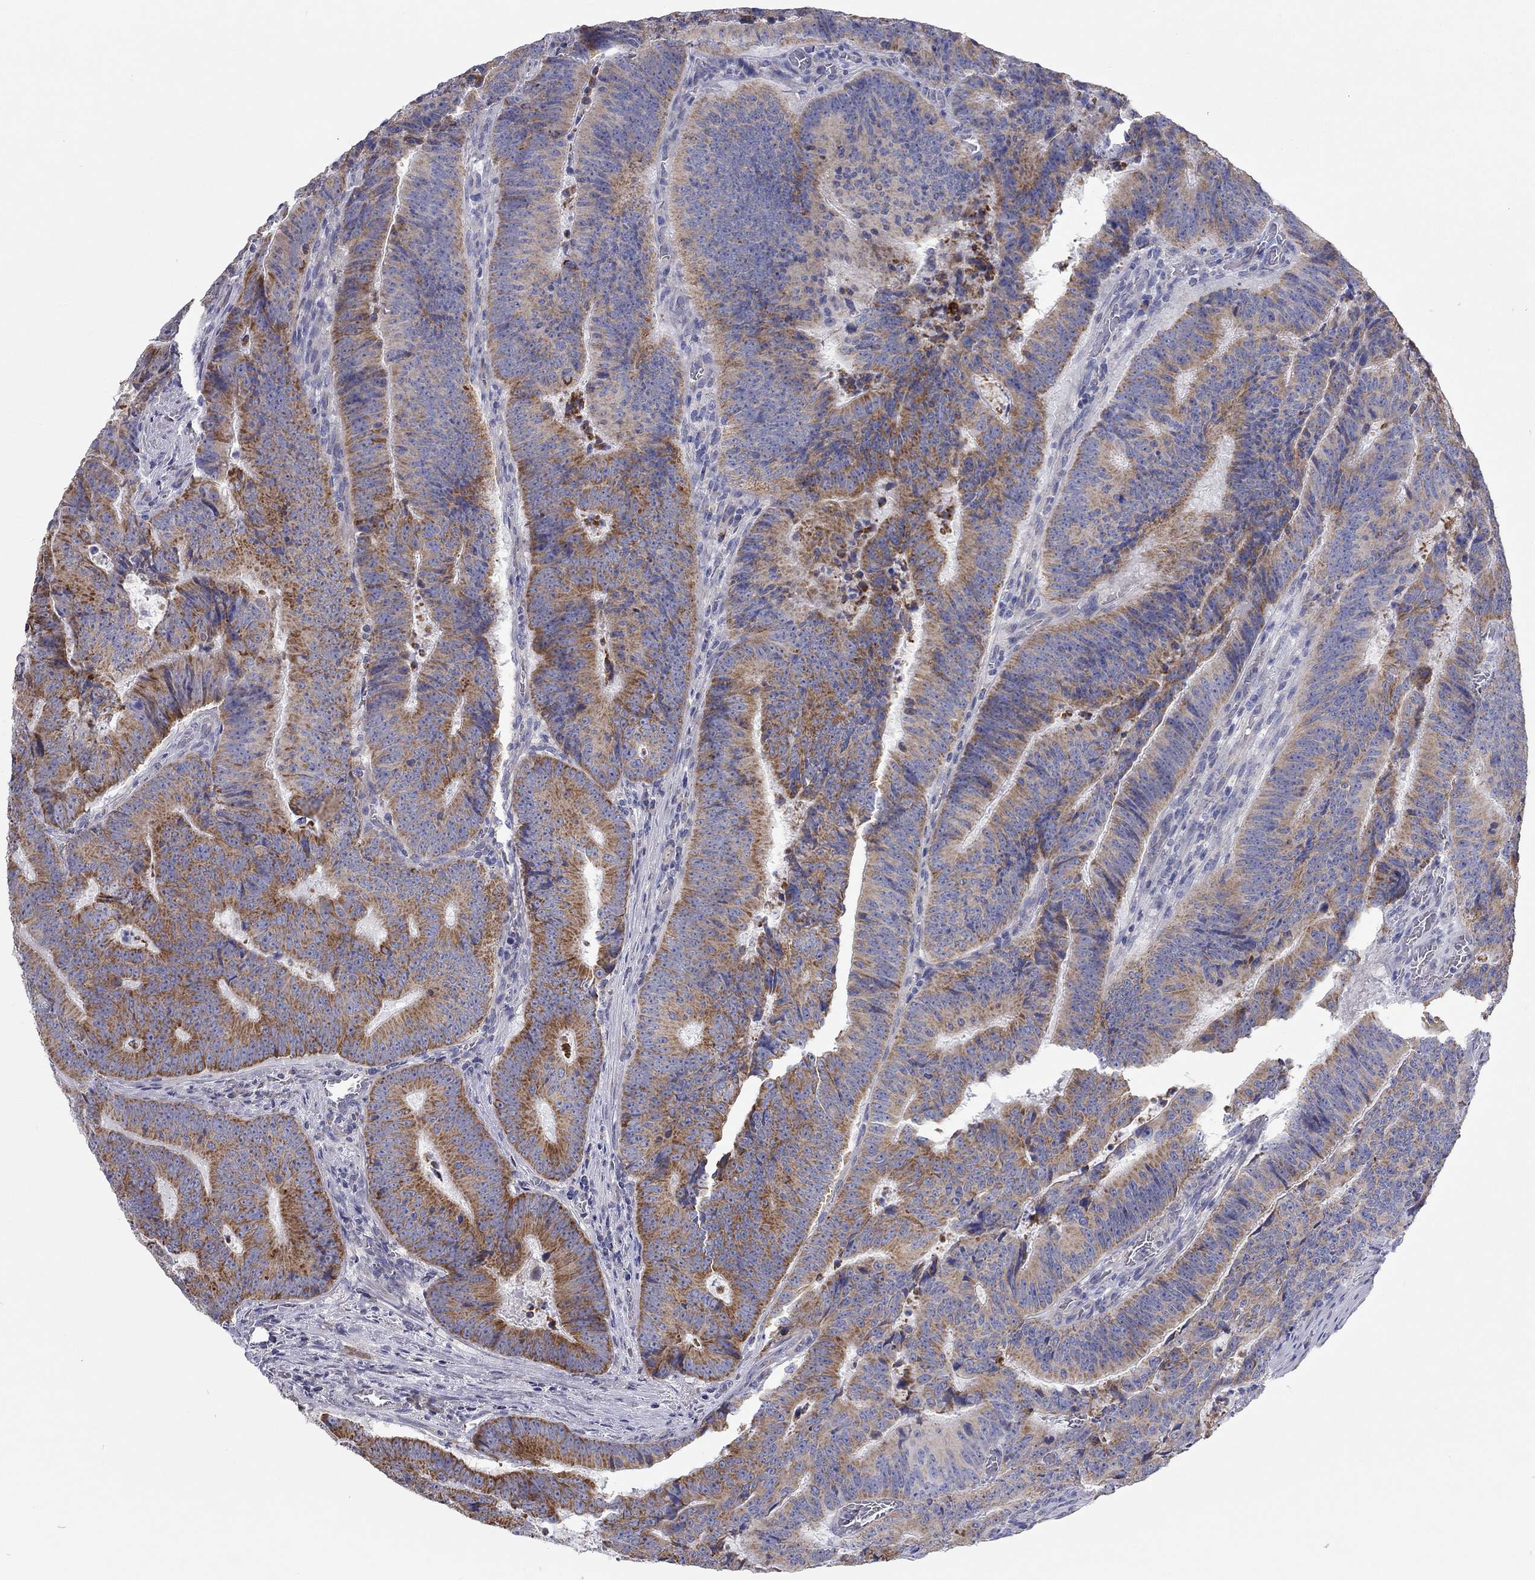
{"staining": {"intensity": "strong", "quantity": "25%-75%", "location": "cytoplasmic/membranous"}, "tissue": "colorectal cancer", "cell_type": "Tumor cells", "image_type": "cancer", "snomed": [{"axis": "morphology", "description": "Adenocarcinoma, NOS"}, {"axis": "topography", "description": "Colon"}], "caption": "Protein staining reveals strong cytoplasmic/membranous expression in approximately 25%-75% of tumor cells in colorectal adenocarcinoma.", "gene": "RCAN1", "patient": {"sex": "female", "age": 82}}